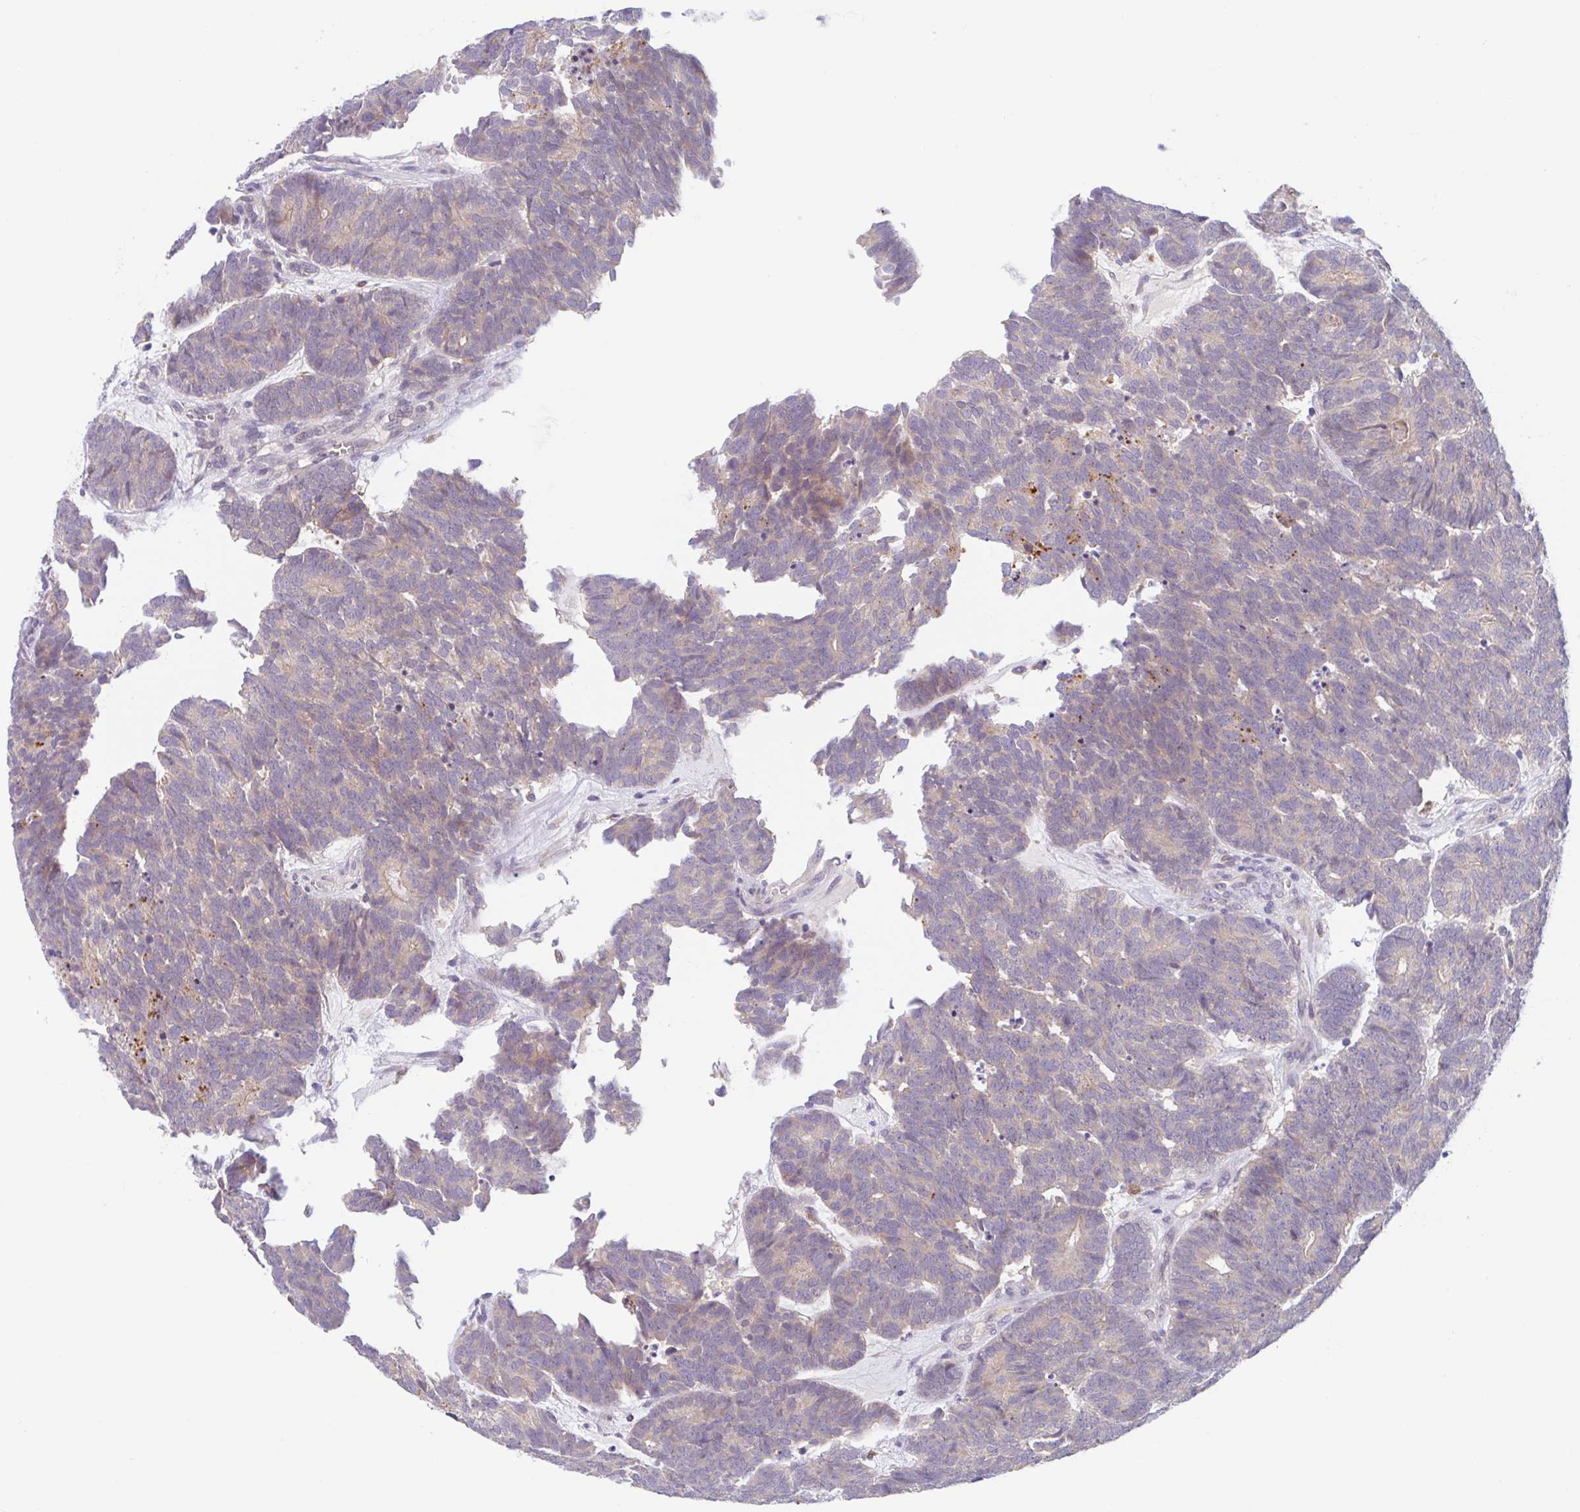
{"staining": {"intensity": "moderate", "quantity": "<25%", "location": "cytoplasmic/membranous"}, "tissue": "head and neck cancer", "cell_type": "Tumor cells", "image_type": "cancer", "snomed": [{"axis": "morphology", "description": "Adenocarcinoma, NOS"}, {"axis": "topography", "description": "Head-Neck"}], "caption": "Protein analysis of adenocarcinoma (head and neck) tissue exhibits moderate cytoplasmic/membranous staining in approximately <25% of tumor cells.", "gene": "TMEM86A", "patient": {"sex": "female", "age": 81}}